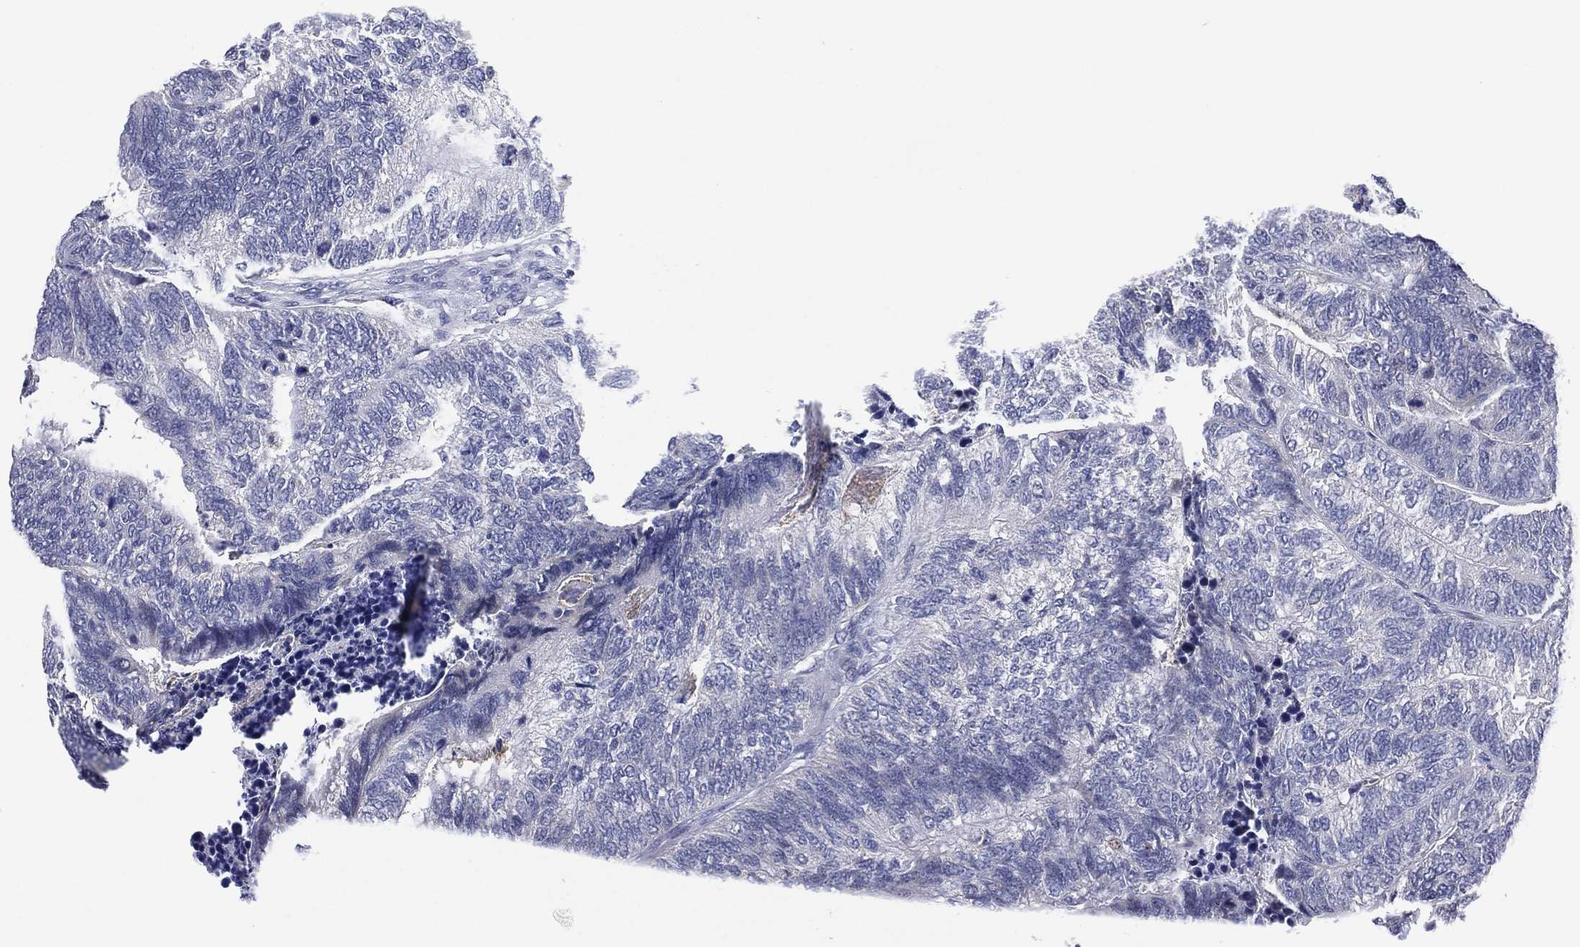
{"staining": {"intensity": "negative", "quantity": "none", "location": "none"}, "tissue": "colorectal cancer", "cell_type": "Tumor cells", "image_type": "cancer", "snomed": [{"axis": "morphology", "description": "Adenocarcinoma, NOS"}, {"axis": "topography", "description": "Colon"}], "caption": "A high-resolution photomicrograph shows immunohistochemistry (IHC) staining of colorectal cancer (adenocarcinoma), which displays no significant expression in tumor cells. Brightfield microscopy of IHC stained with DAB (brown) and hematoxylin (blue), captured at high magnification.", "gene": "CLIP3", "patient": {"sex": "female", "age": 67}}